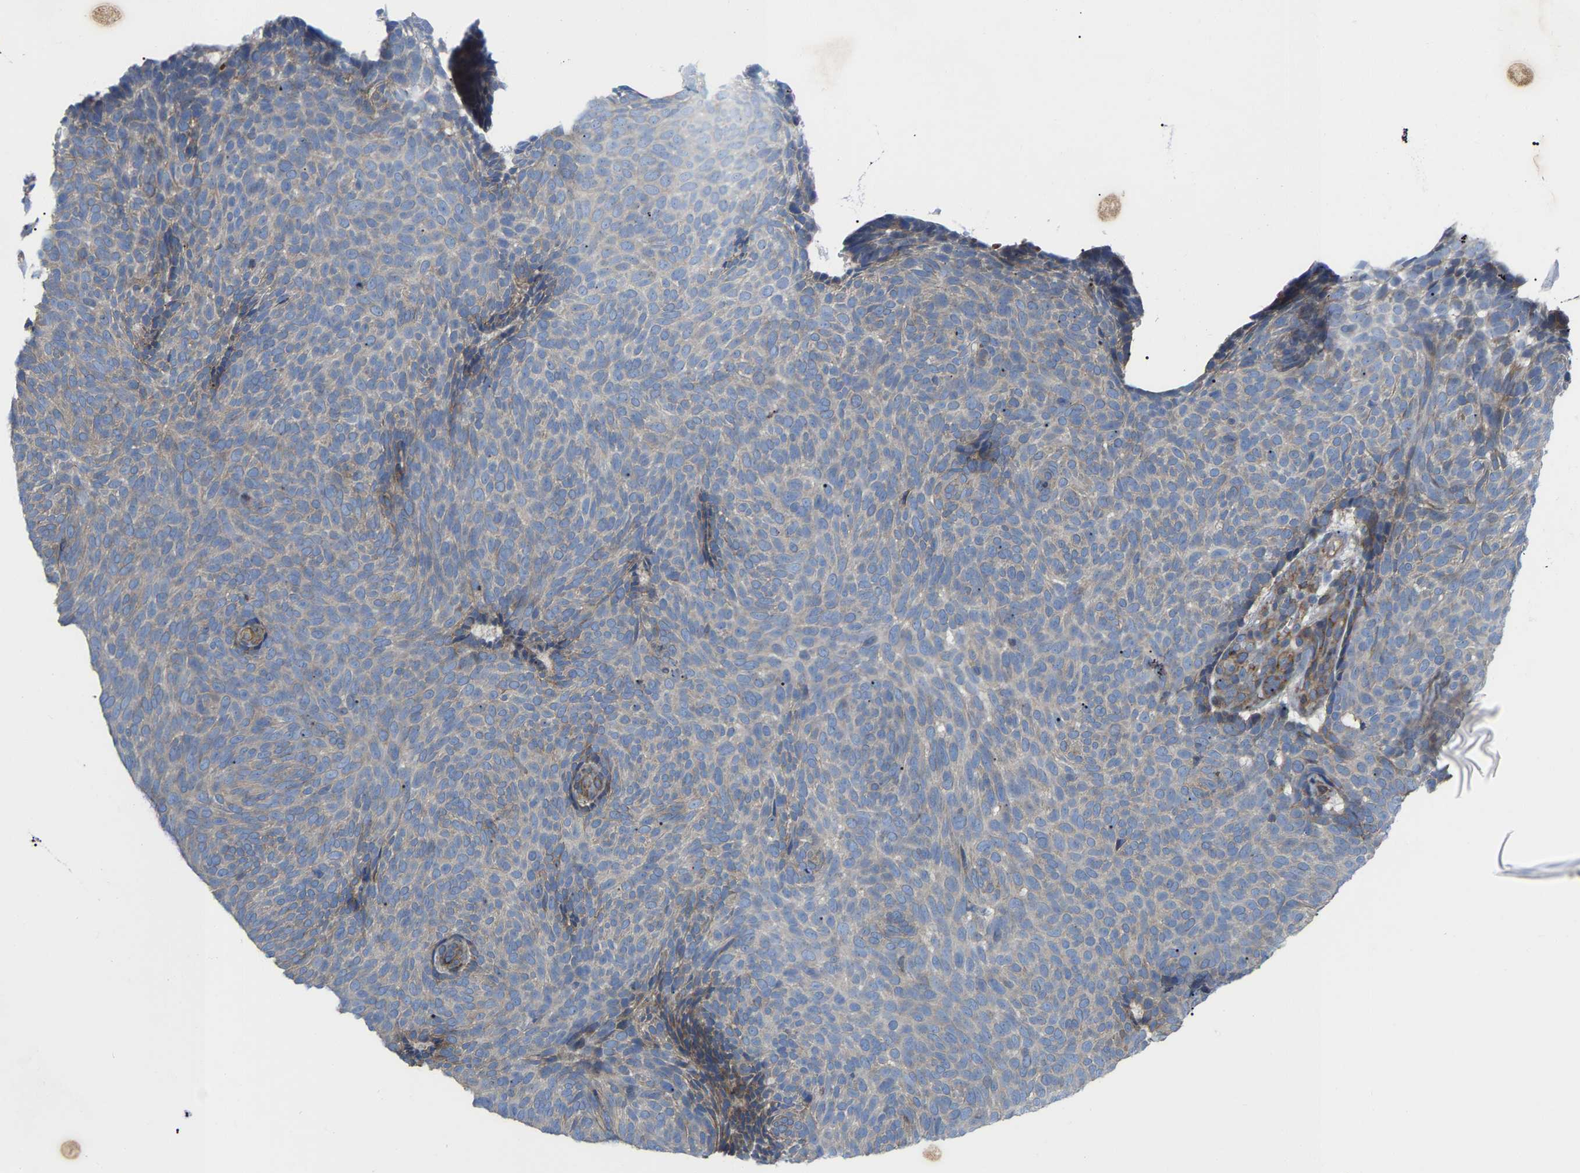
{"staining": {"intensity": "negative", "quantity": "none", "location": "none"}, "tissue": "skin cancer", "cell_type": "Tumor cells", "image_type": "cancer", "snomed": [{"axis": "morphology", "description": "Basal cell carcinoma"}, {"axis": "topography", "description": "Skin"}], "caption": "An IHC histopathology image of skin cancer is shown. There is no staining in tumor cells of skin cancer.", "gene": "TOR1B", "patient": {"sex": "male", "age": 61}}